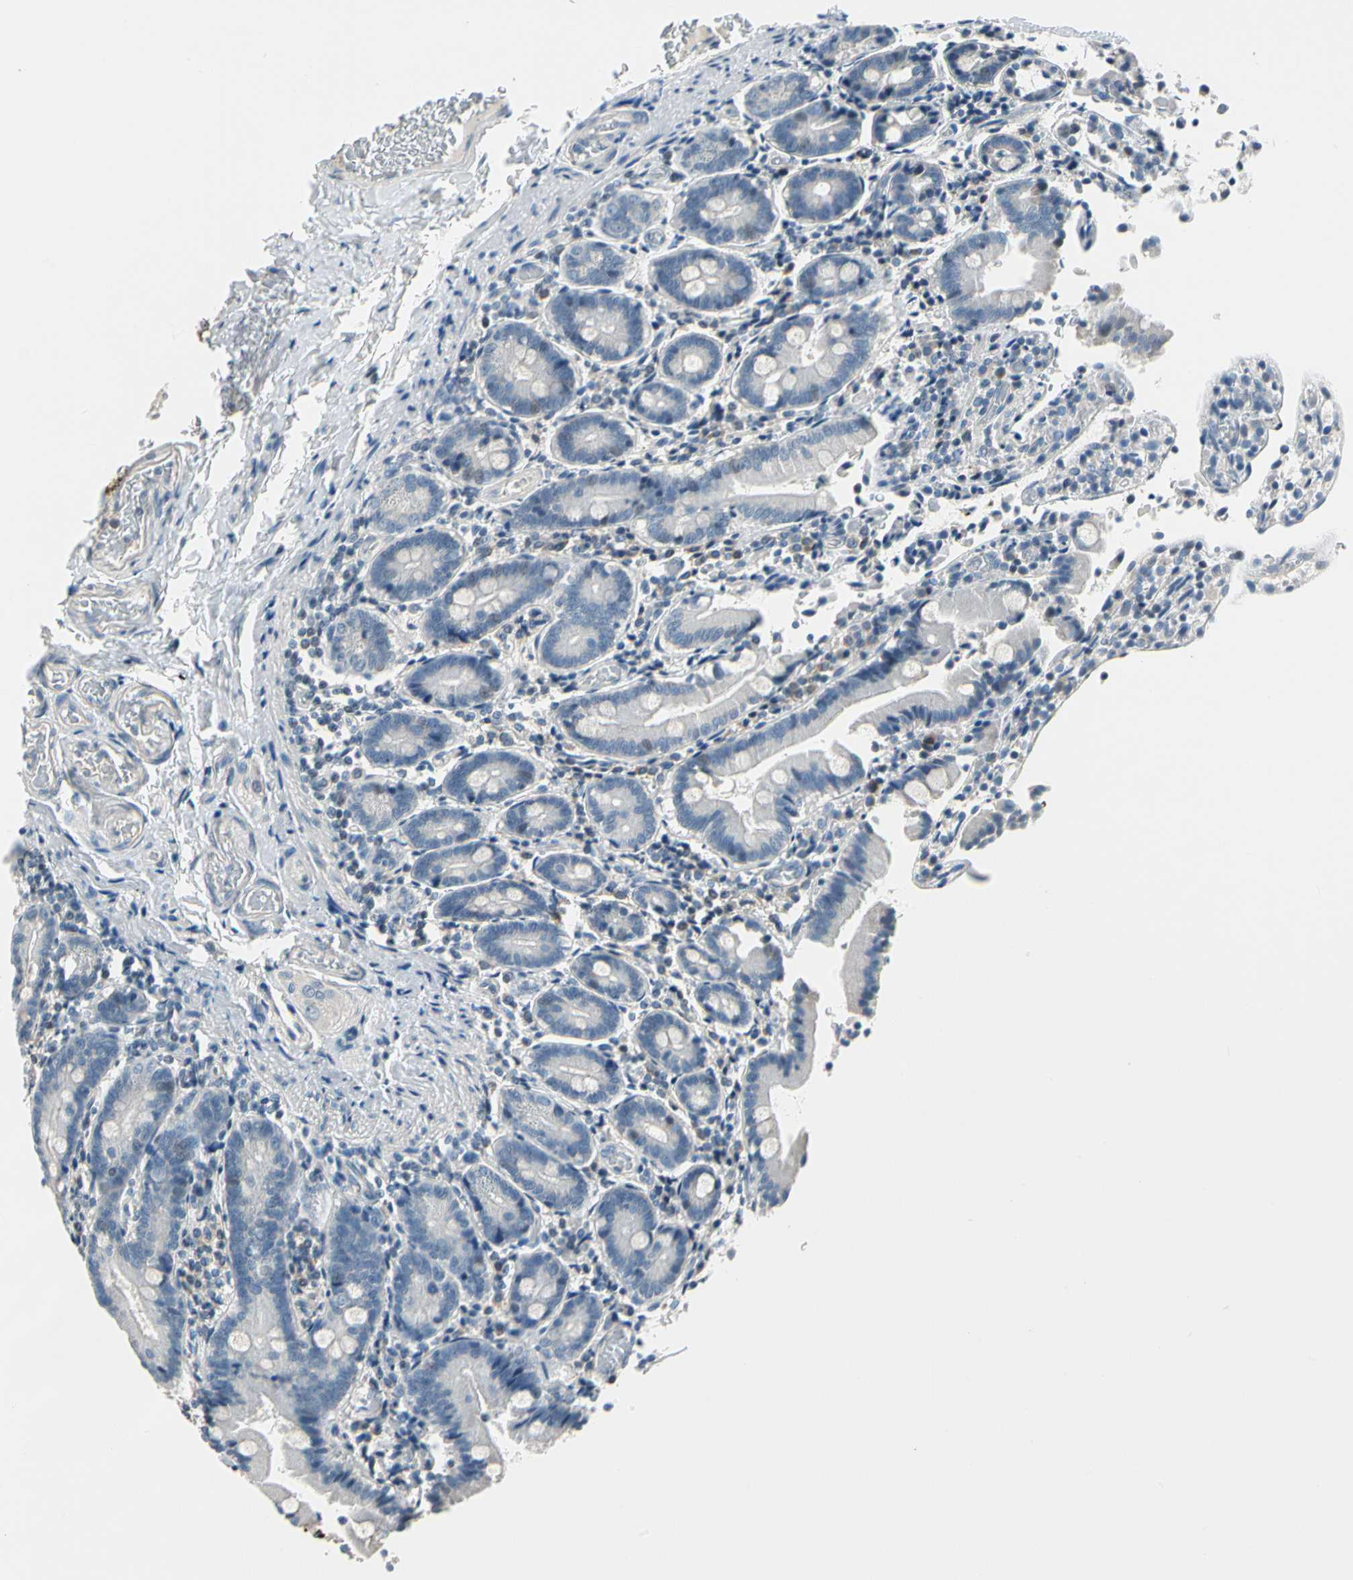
{"staining": {"intensity": "weak", "quantity": "25%-75%", "location": "cytoplasmic/membranous"}, "tissue": "duodenum", "cell_type": "Glandular cells", "image_type": "normal", "snomed": [{"axis": "morphology", "description": "Normal tissue, NOS"}, {"axis": "topography", "description": "Duodenum"}], "caption": "A brown stain labels weak cytoplasmic/membranous expression of a protein in glandular cells of normal human duodenum. (Stains: DAB in brown, nuclei in blue, Microscopy: brightfield microscopy at high magnification).", "gene": "STK40", "patient": {"sex": "female", "age": 53}}